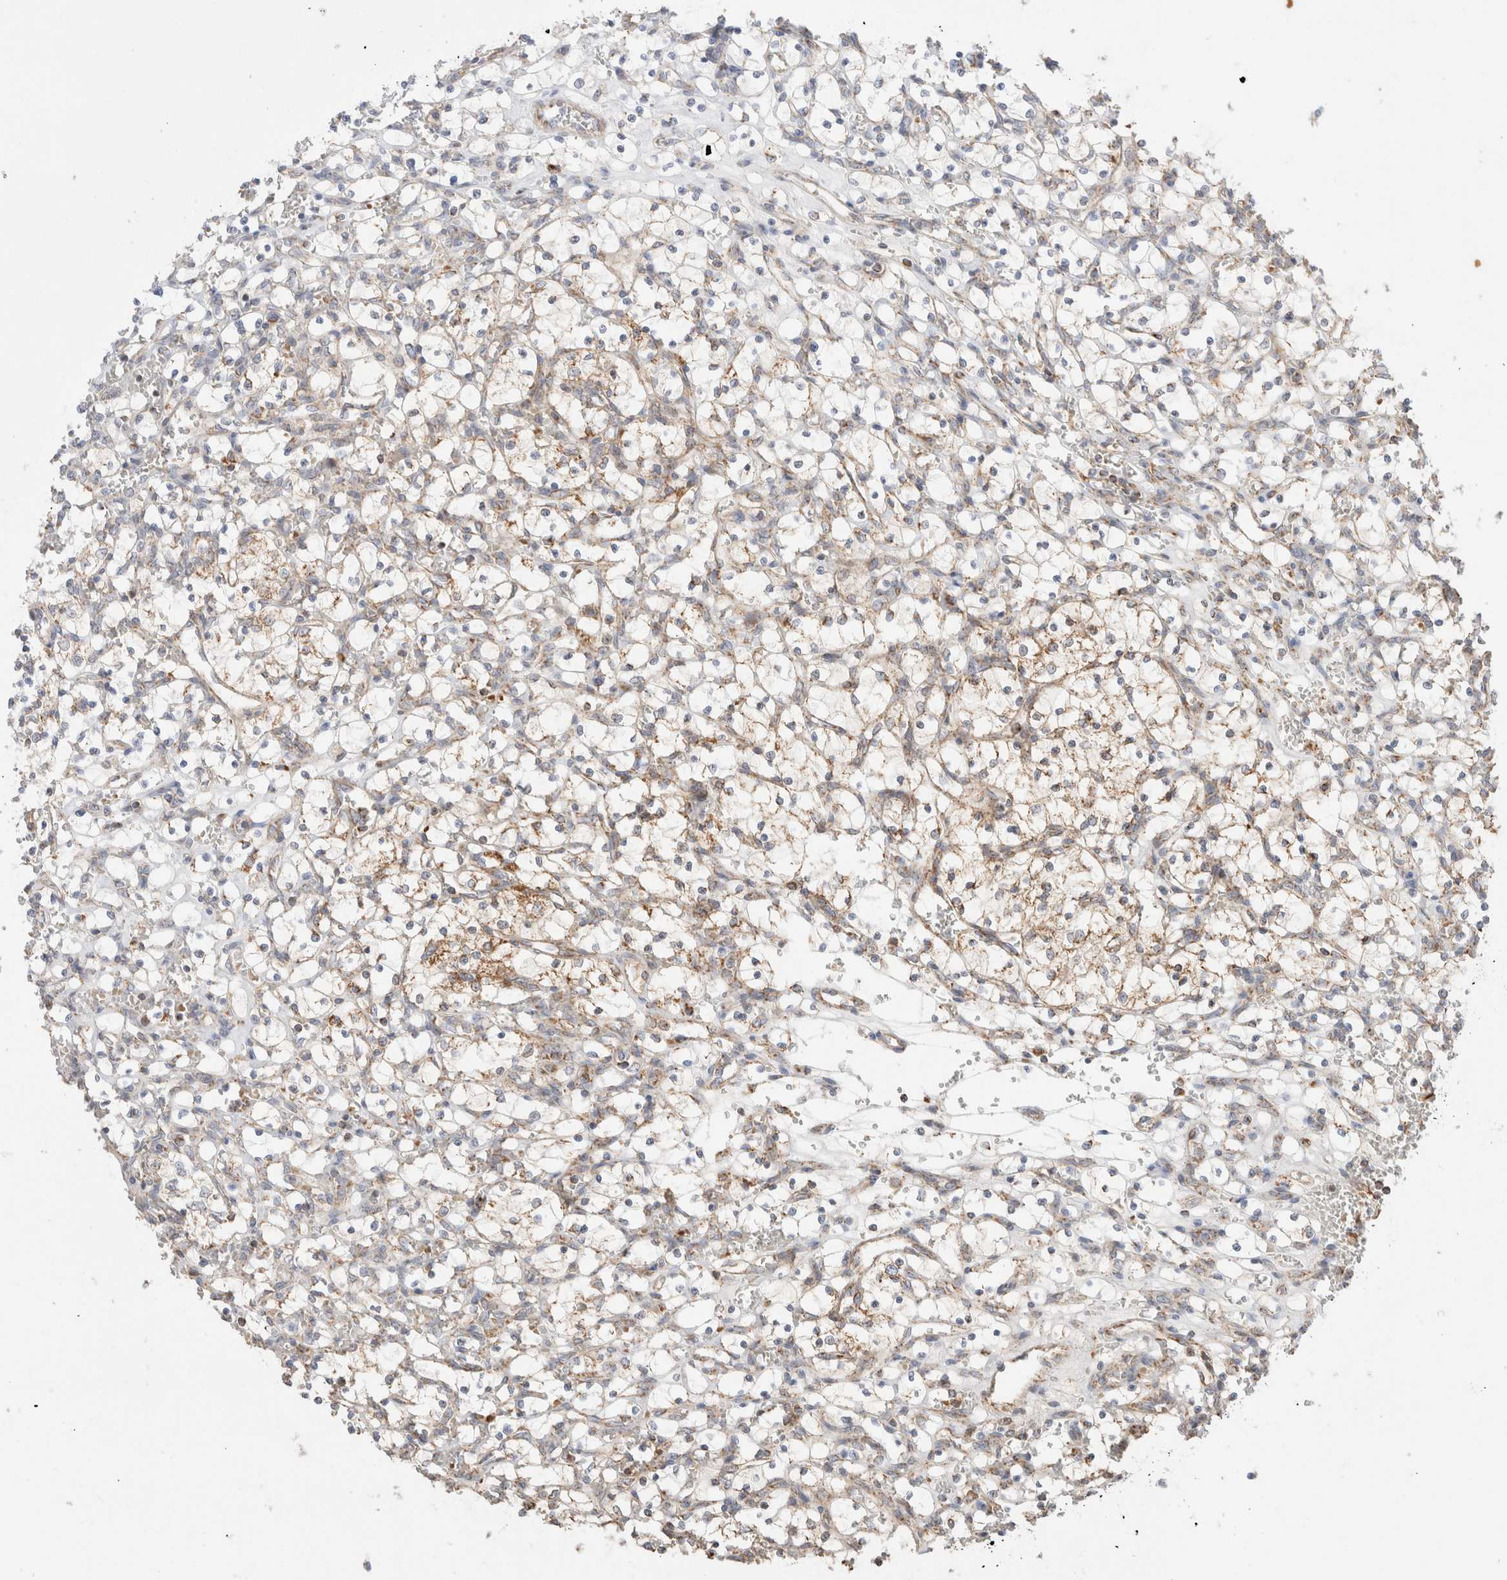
{"staining": {"intensity": "moderate", "quantity": "<25%", "location": "cytoplasmic/membranous"}, "tissue": "renal cancer", "cell_type": "Tumor cells", "image_type": "cancer", "snomed": [{"axis": "morphology", "description": "Adenocarcinoma, NOS"}, {"axis": "topography", "description": "Kidney"}], "caption": "IHC of renal cancer (adenocarcinoma) shows low levels of moderate cytoplasmic/membranous positivity in about <25% of tumor cells.", "gene": "TMPPE", "patient": {"sex": "female", "age": 69}}